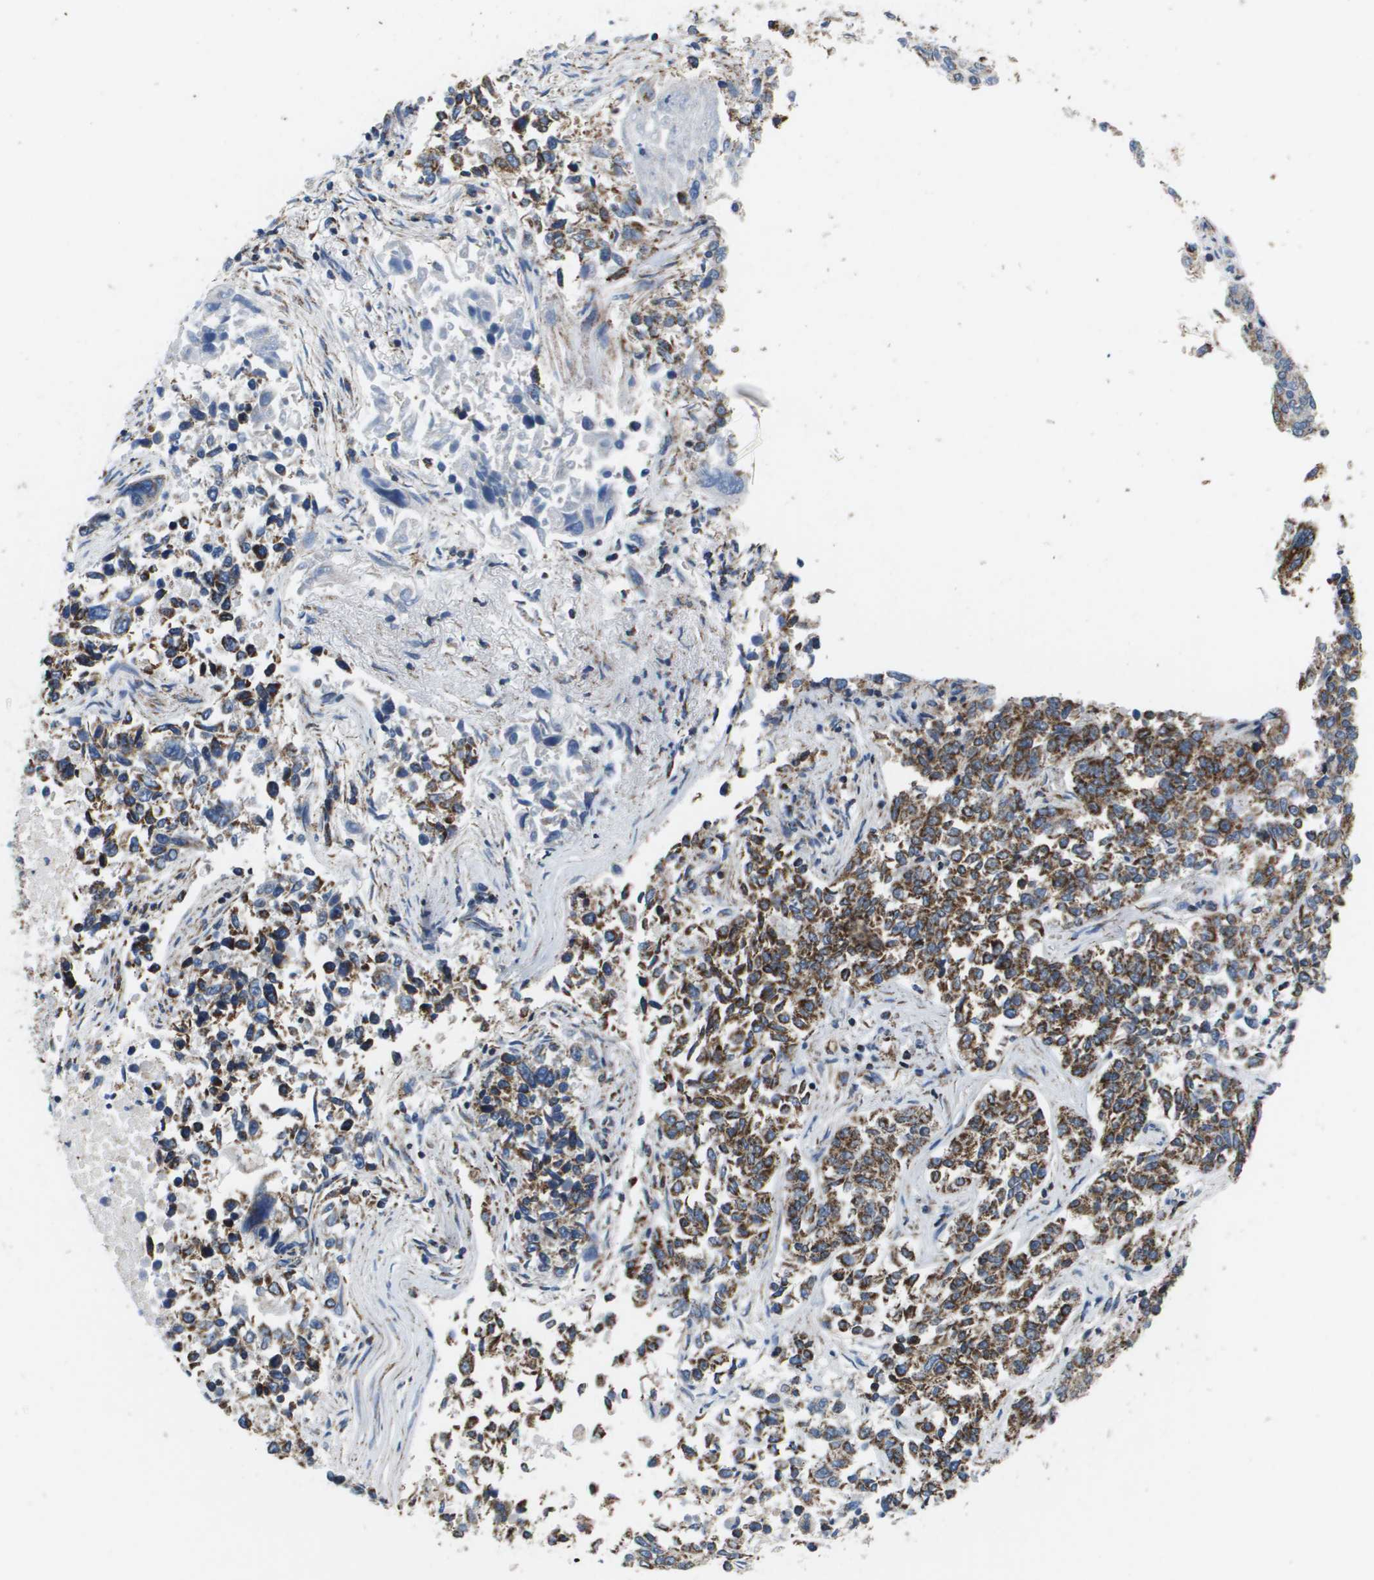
{"staining": {"intensity": "strong", "quantity": ">75%", "location": "cytoplasmic/membranous"}, "tissue": "lung cancer", "cell_type": "Tumor cells", "image_type": "cancer", "snomed": [{"axis": "morphology", "description": "Adenocarcinoma, NOS"}, {"axis": "topography", "description": "Lung"}], "caption": "Brown immunohistochemical staining in lung cancer displays strong cytoplasmic/membranous staining in about >75% of tumor cells.", "gene": "ATP5F1B", "patient": {"sex": "male", "age": 84}}